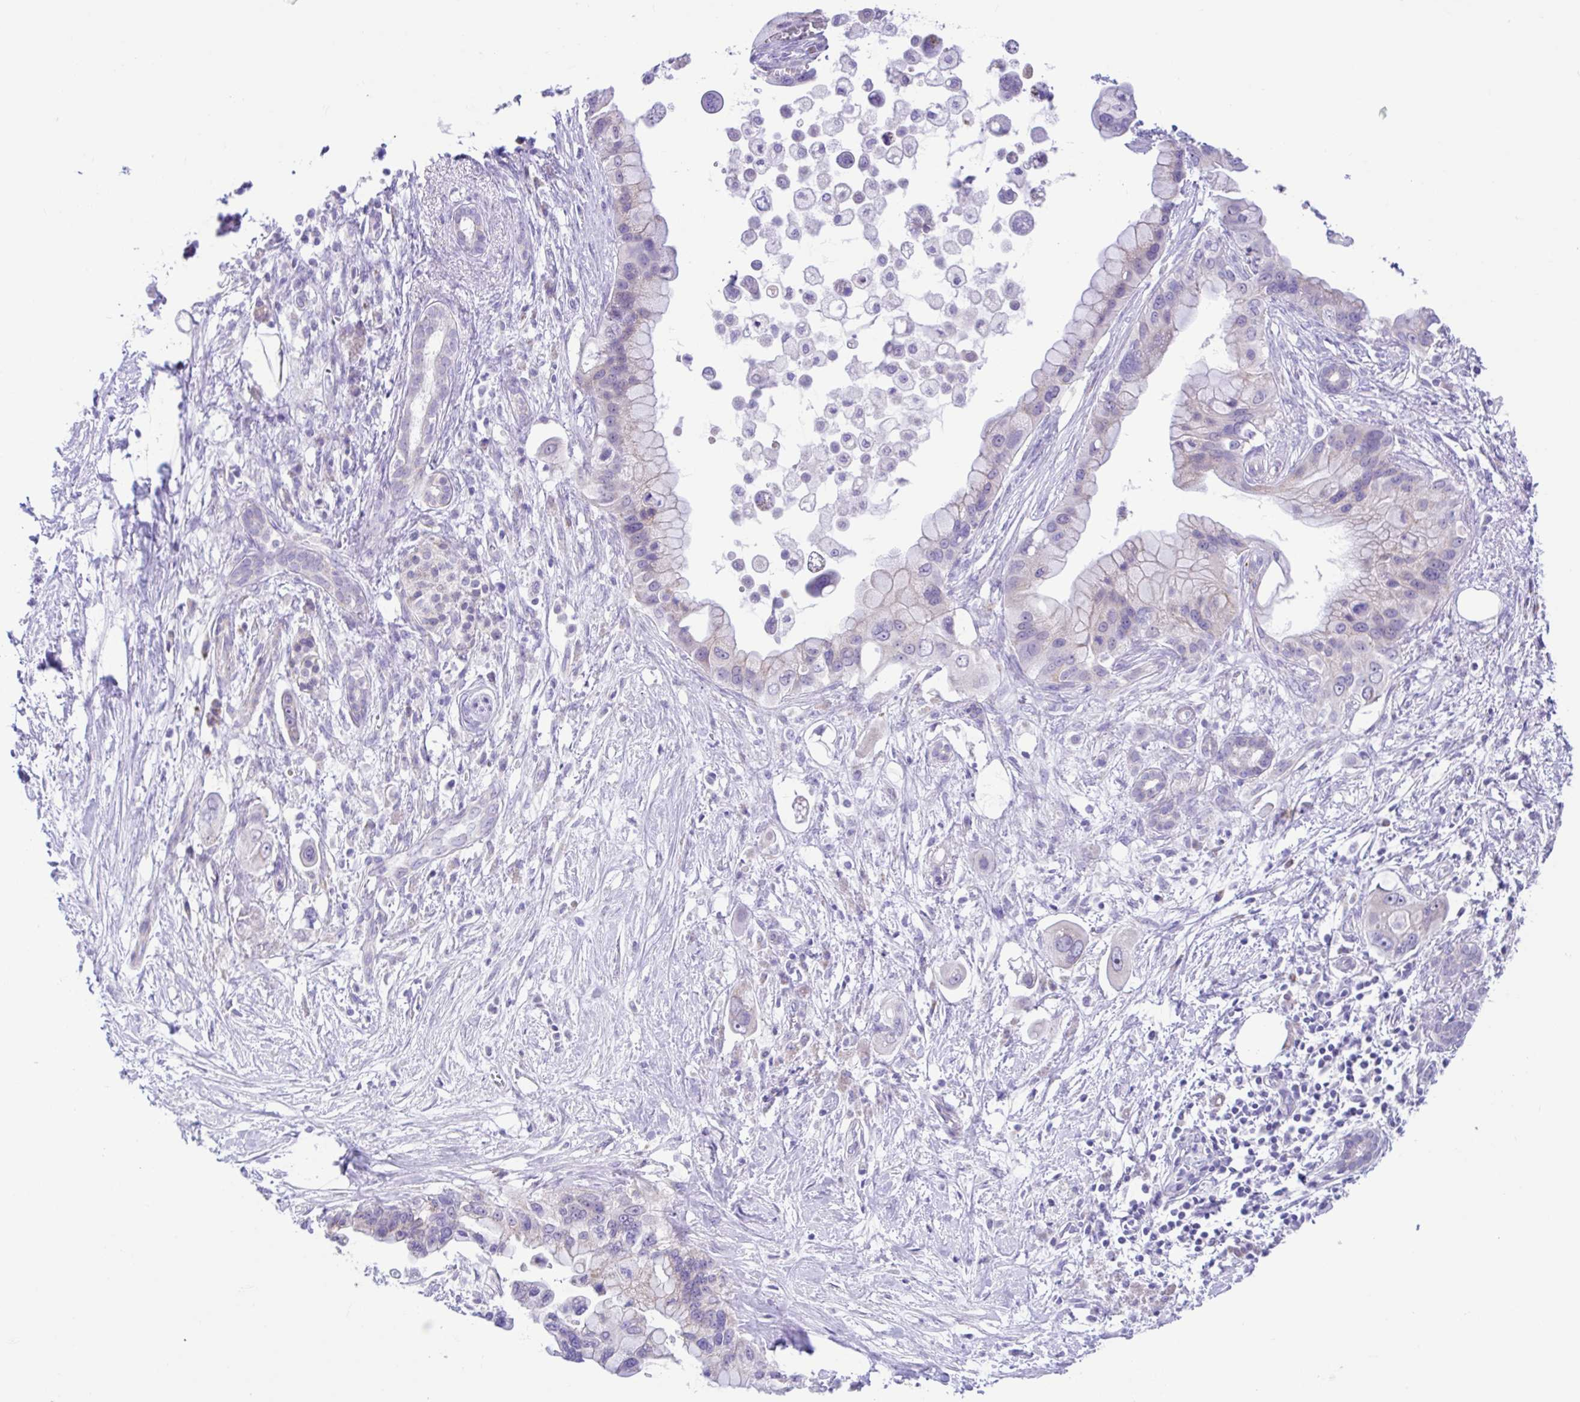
{"staining": {"intensity": "negative", "quantity": "none", "location": "none"}, "tissue": "pancreatic cancer", "cell_type": "Tumor cells", "image_type": "cancer", "snomed": [{"axis": "morphology", "description": "Adenocarcinoma, NOS"}, {"axis": "topography", "description": "Pancreas"}], "caption": "This is an IHC histopathology image of pancreatic adenocarcinoma. There is no positivity in tumor cells.", "gene": "NDUFS2", "patient": {"sex": "female", "age": 83}}